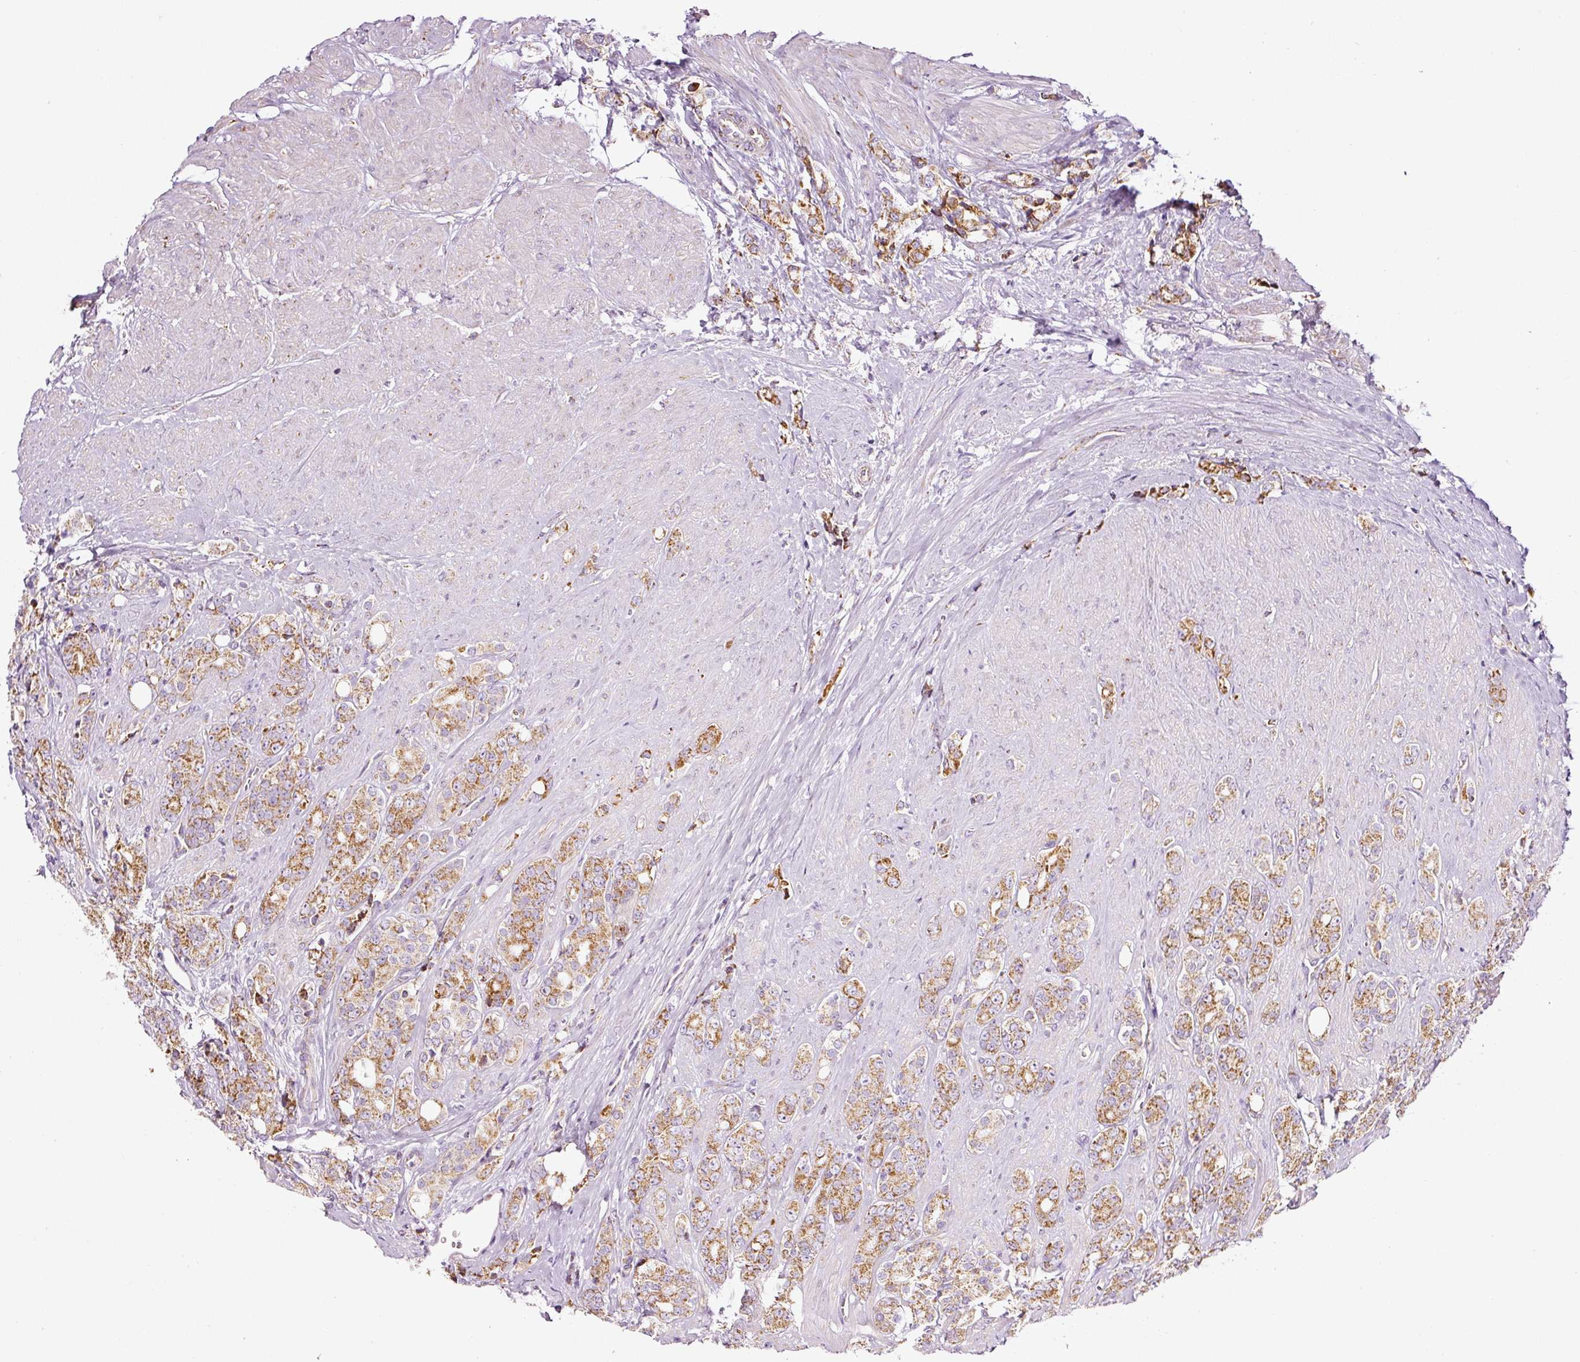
{"staining": {"intensity": "moderate", "quantity": ">75%", "location": "cytoplasmic/membranous"}, "tissue": "prostate cancer", "cell_type": "Tumor cells", "image_type": "cancer", "snomed": [{"axis": "morphology", "description": "Adenocarcinoma, High grade"}, {"axis": "topography", "description": "Prostate"}], "caption": "Tumor cells reveal moderate cytoplasmic/membranous positivity in approximately >75% of cells in prostate cancer (adenocarcinoma (high-grade)).", "gene": "SDHA", "patient": {"sex": "male", "age": 62}}